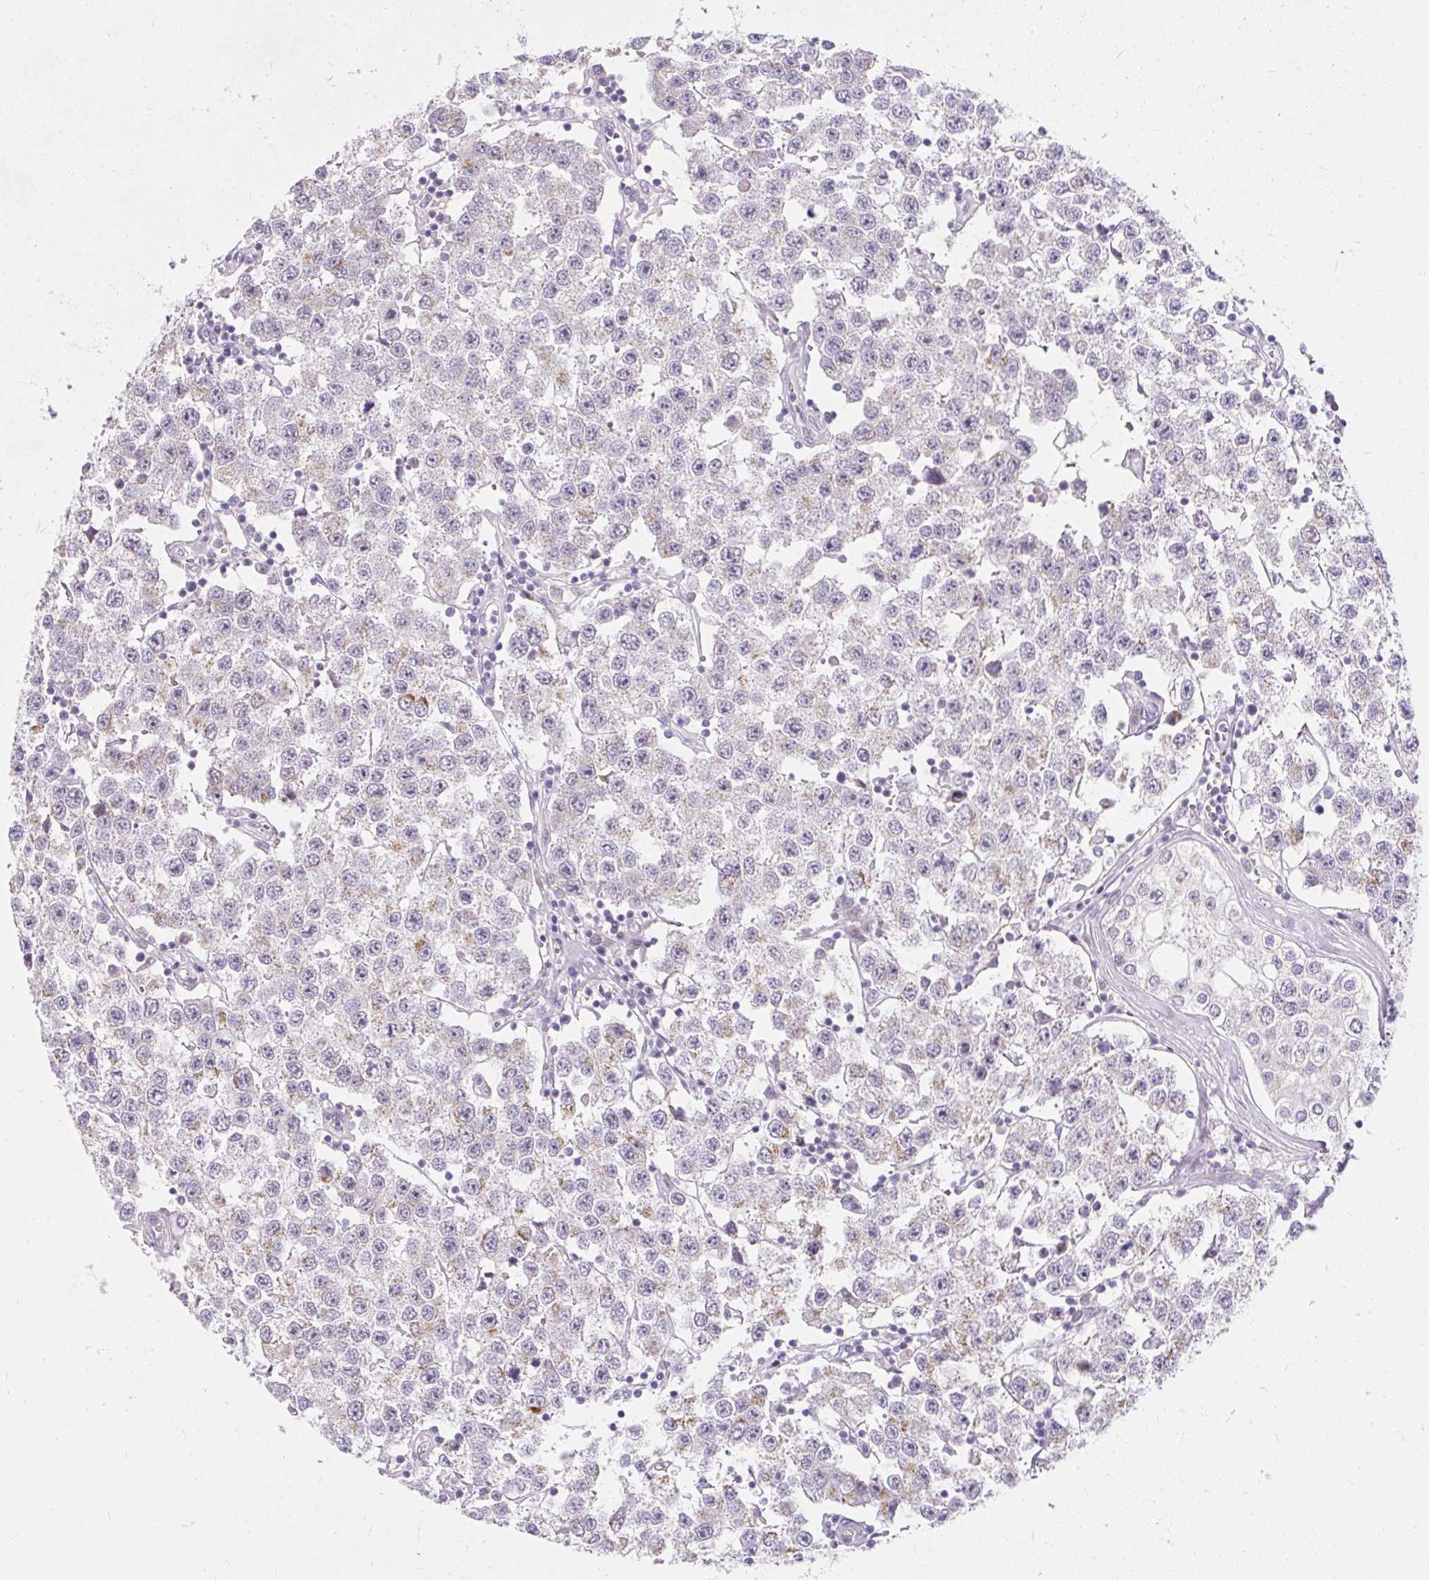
{"staining": {"intensity": "weak", "quantity": "25%-75%", "location": "cytoplasmic/membranous"}, "tissue": "testis cancer", "cell_type": "Tumor cells", "image_type": "cancer", "snomed": [{"axis": "morphology", "description": "Seminoma, NOS"}, {"axis": "topography", "description": "Testis"}], "caption": "Human testis cancer (seminoma) stained for a protein (brown) shows weak cytoplasmic/membranous positive staining in about 25%-75% of tumor cells.", "gene": "DTX4", "patient": {"sex": "male", "age": 34}}